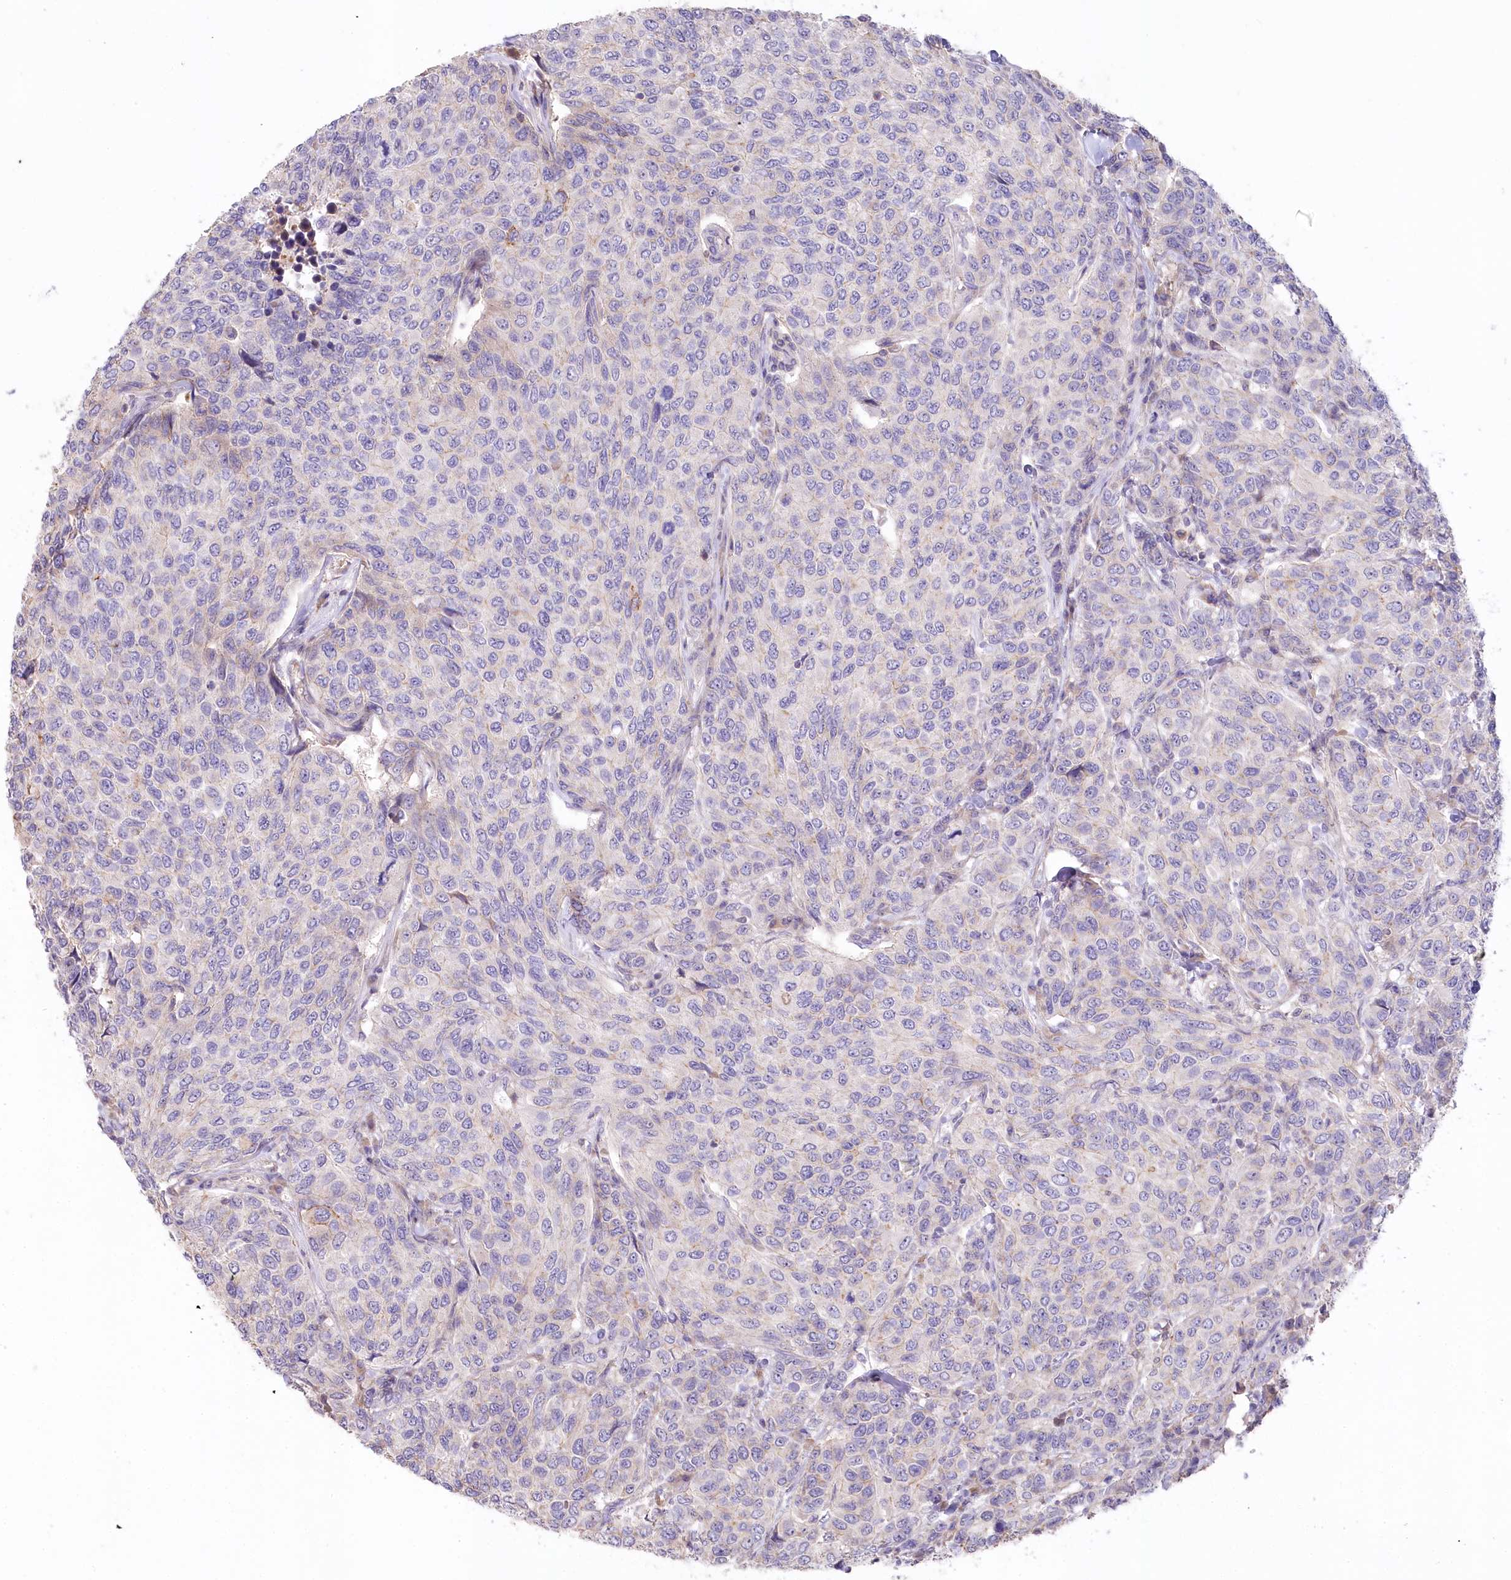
{"staining": {"intensity": "negative", "quantity": "none", "location": "none"}, "tissue": "breast cancer", "cell_type": "Tumor cells", "image_type": "cancer", "snomed": [{"axis": "morphology", "description": "Duct carcinoma"}, {"axis": "topography", "description": "Breast"}], "caption": "IHC of breast cancer demonstrates no expression in tumor cells.", "gene": "SLC6A11", "patient": {"sex": "female", "age": 55}}